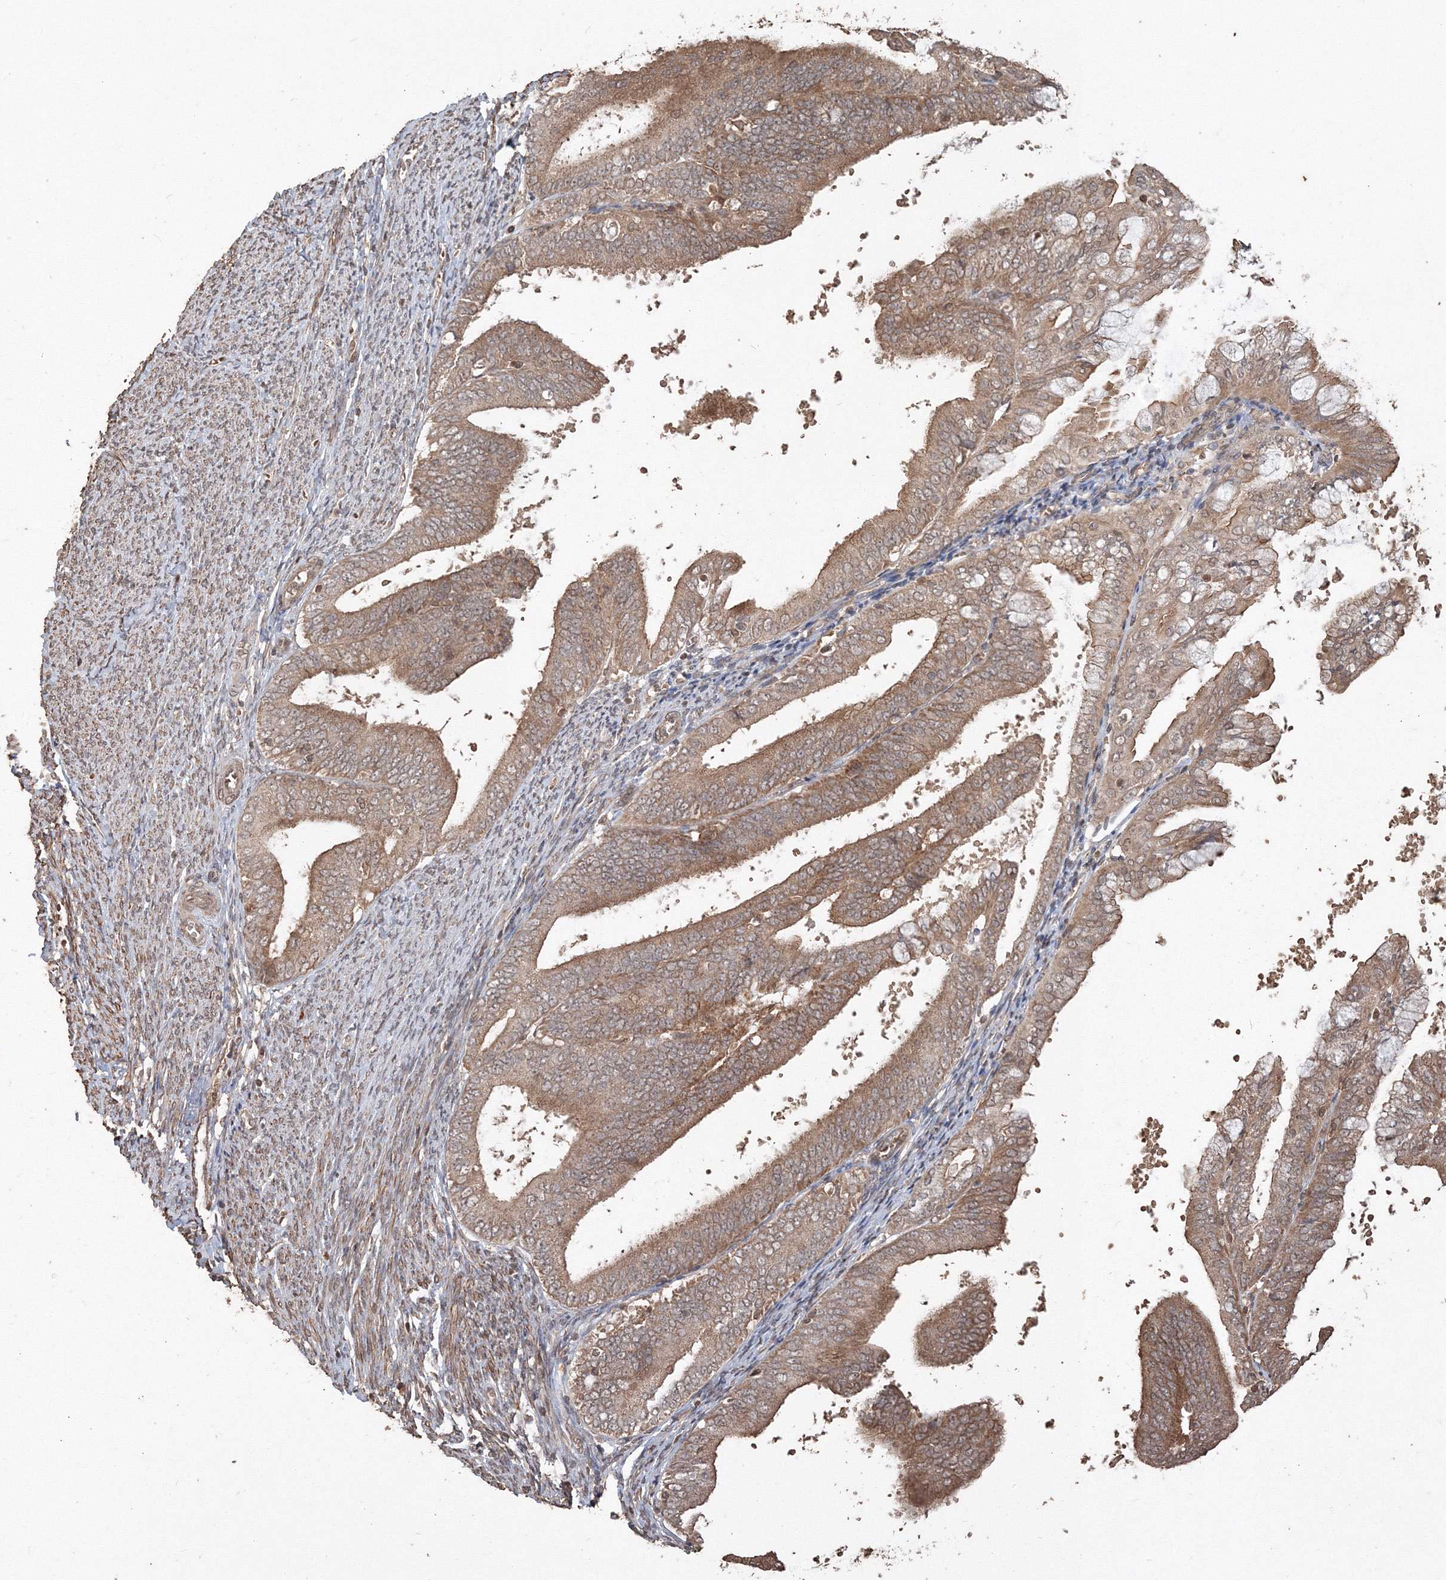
{"staining": {"intensity": "moderate", "quantity": ">75%", "location": "cytoplasmic/membranous"}, "tissue": "endometrial cancer", "cell_type": "Tumor cells", "image_type": "cancer", "snomed": [{"axis": "morphology", "description": "Adenocarcinoma, NOS"}, {"axis": "topography", "description": "Endometrium"}], "caption": "This histopathology image displays immunohistochemistry staining of human endometrial cancer, with medium moderate cytoplasmic/membranous expression in approximately >75% of tumor cells.", "gene": "CCDC122", "patient": {"sex": "female", "age": 63}}